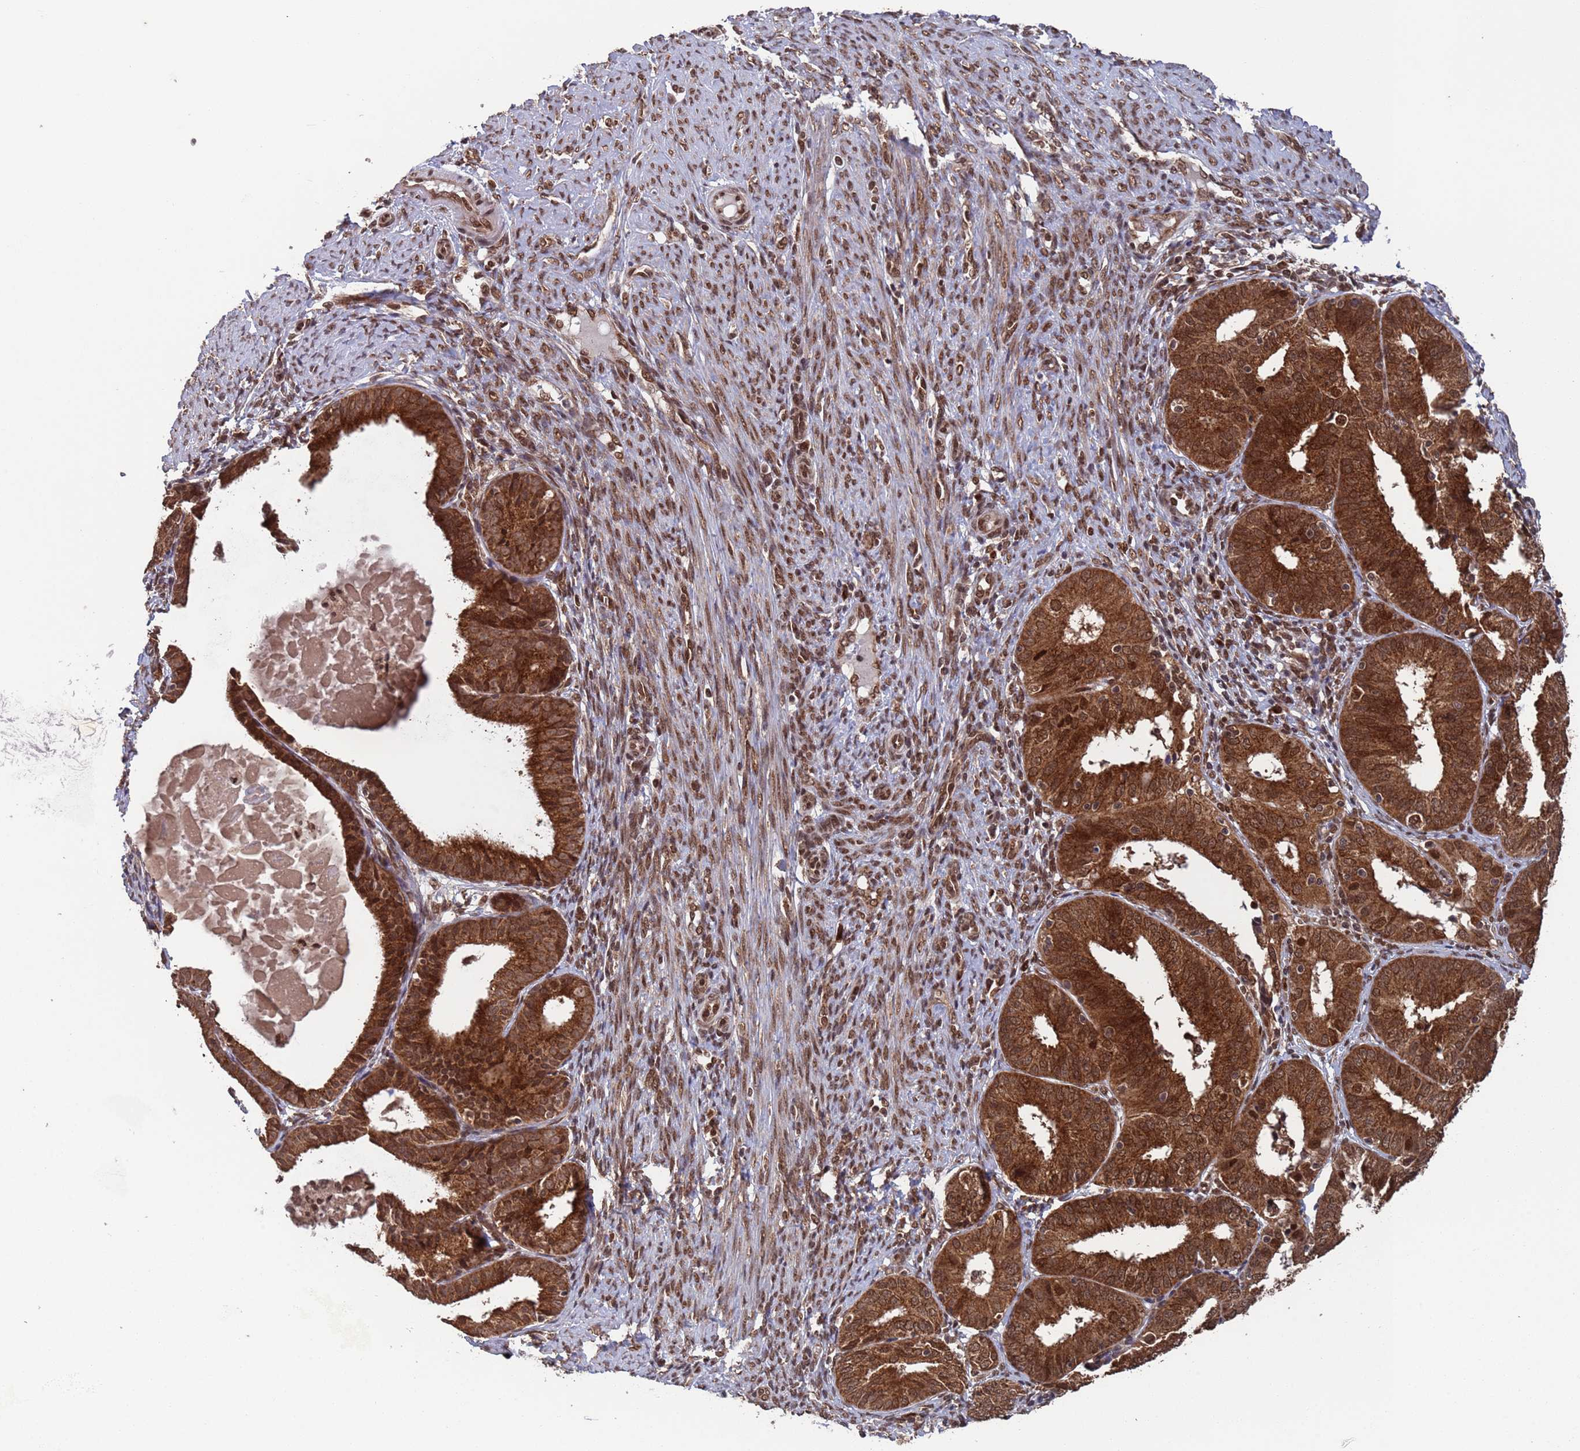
{"staining": {"intensity": "strong", "quantity": ">75%", "location": "cytoplasmic/membranous,nuclear"}, "tissue": "endometrial cancer", "cell_type": "Tumor cells", "image_type": "cancer", "snomed": [{"axis": "morphology", "description": "Adenocarcinoma, NOS"}, {"axis": "topography", "description": "Endometrium"}], "caption": "Protein analysis of adenocarcinoma (endometrial) tissue reveals strong cytoplasmic/membranous and nuclear expression in approximately >75% of tumor cells.", "gene": "FUBP3", "patient": {"sex": "female", "age": 51}}